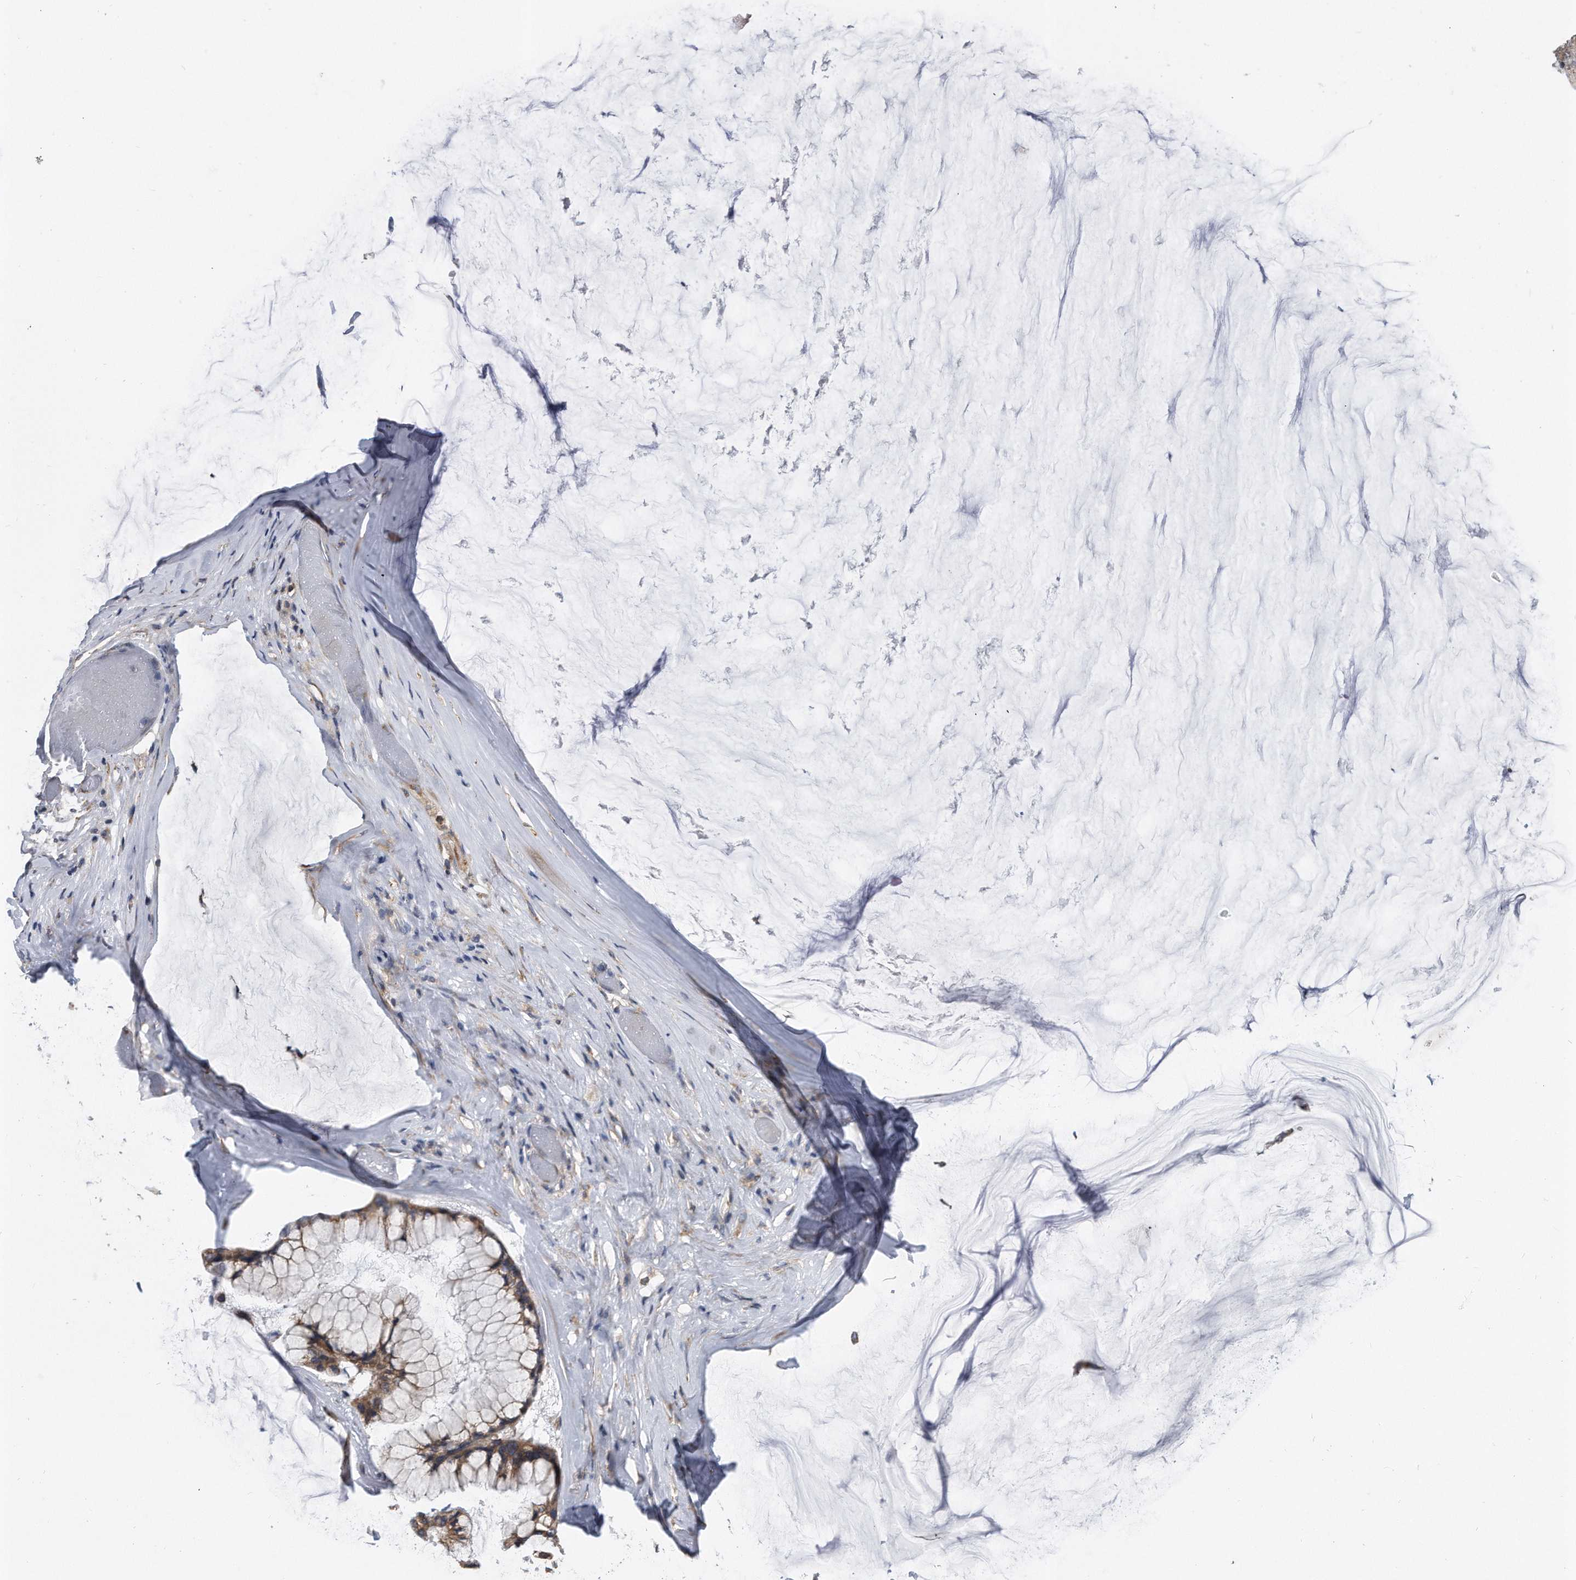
{"staining": {"intensity": "moderate", "quantity": ">75%", "location": "cytoplasmic/membranous"}, "tissue": "ovarian cancer", "cell_type": "Tumor cells", "image_type": "cancer", "snomed": [{"axis": "morphology", "description": "Cystadenocarcinoma, mucinous, NOS"}, {"axis": "topography", "description": "Ovary"}], "caption": "DAB immunohistochemical staining of human ovarian mucinous cystadenocarcinoma demonstrates moderate cytoplasmic/membranous protein expression in about >75% of tumor cells. (Brightfield microscopy of DAB IHC at high magnification).", "gene": "CCDC47", "patient": {"sex": "female", "age": 39}}